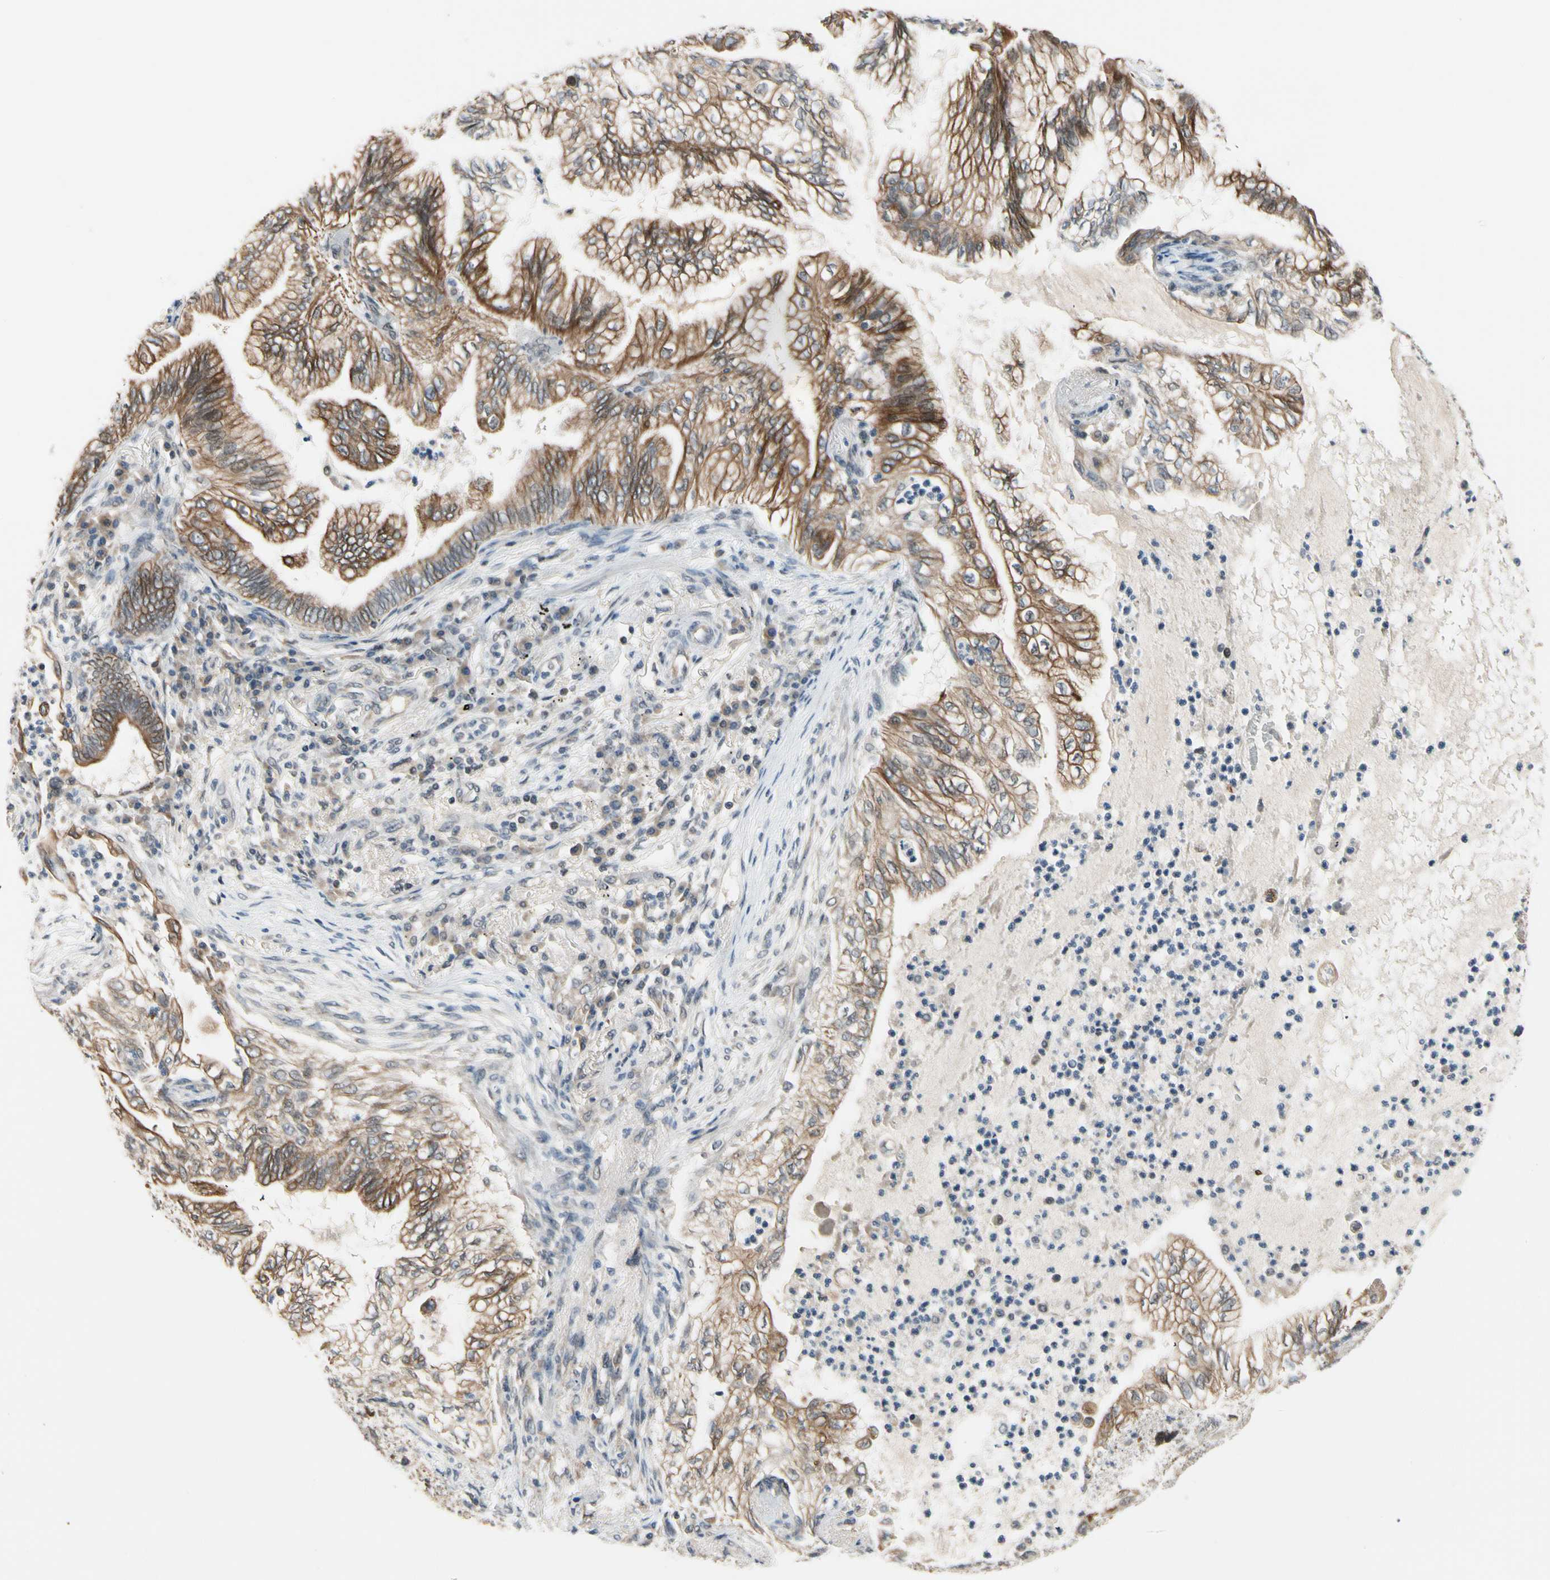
{"staining": {"intensity": "strong", "quantity": ">75%", "location": "cytoplasmic/membranous"}, "tissue": "lung cancer", "cell_type": "Tumor cells", "image_type": "cancer", "snomed": [{"axis": "morphology", "description": "Normal tissue, NOS"}, {"axis": "morphology", "description": "Adenocarcinoma, NOS"}, {"axis": "topography", "description": "Bronchus"}, {"axis": "topography", "description": "Lung"}], "caption": "Protein staining of lung cancer tissue shows strong cytoplasmic/membranous expression in approximately >75% of tumor cells.", "gene": "TAF12", "patient": {"sex": "female", "age": 70}}